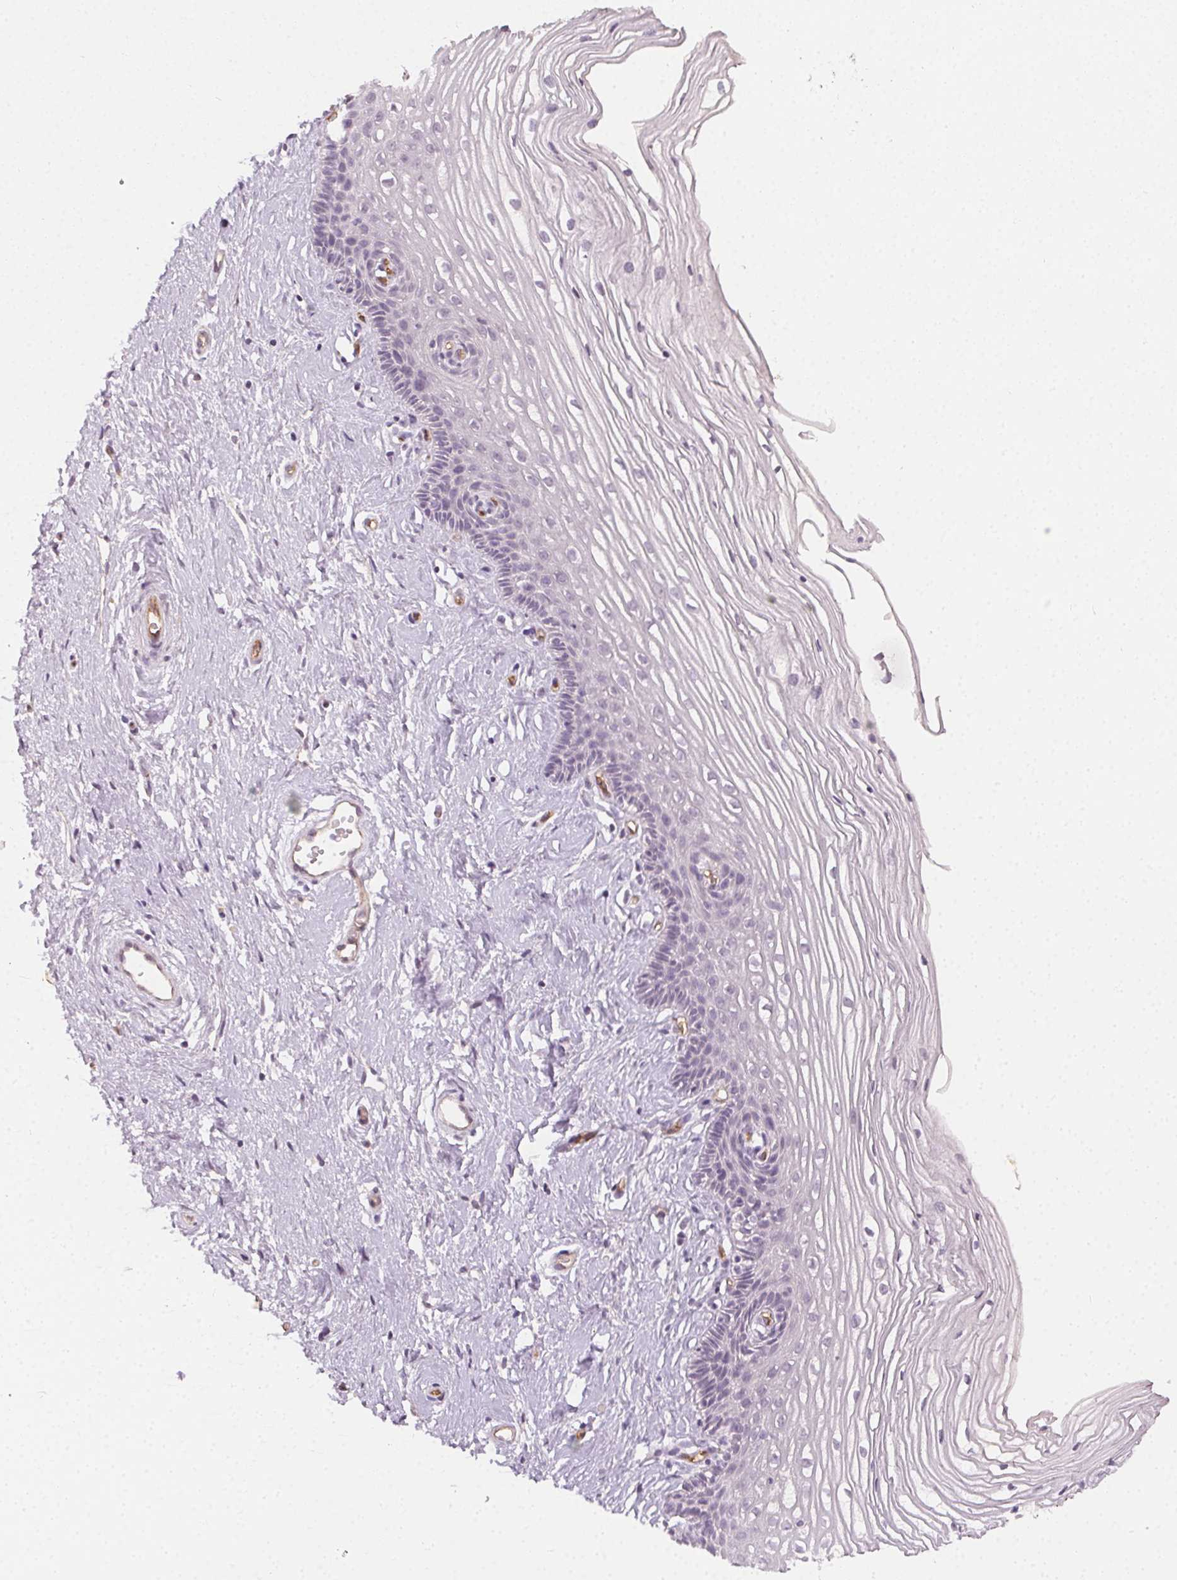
{"staining": {"intensity": "negative", "quantity": "none", "location": "none"}, "tissue": "cervix", "cell_type": "Glandular cells", "image_type": "normal", "snomed": [{"axis": "morphology", "description": "Normal tissue, NOS"}, {"axis": "topography", "description": "Cervix"}], "caption": "The IHC micrograph has no significant staining in glandular cells of cervix. Nuclei are stained in blue.", "gene": "PODXL", "patient": {"sex": "female", "age": 40}}